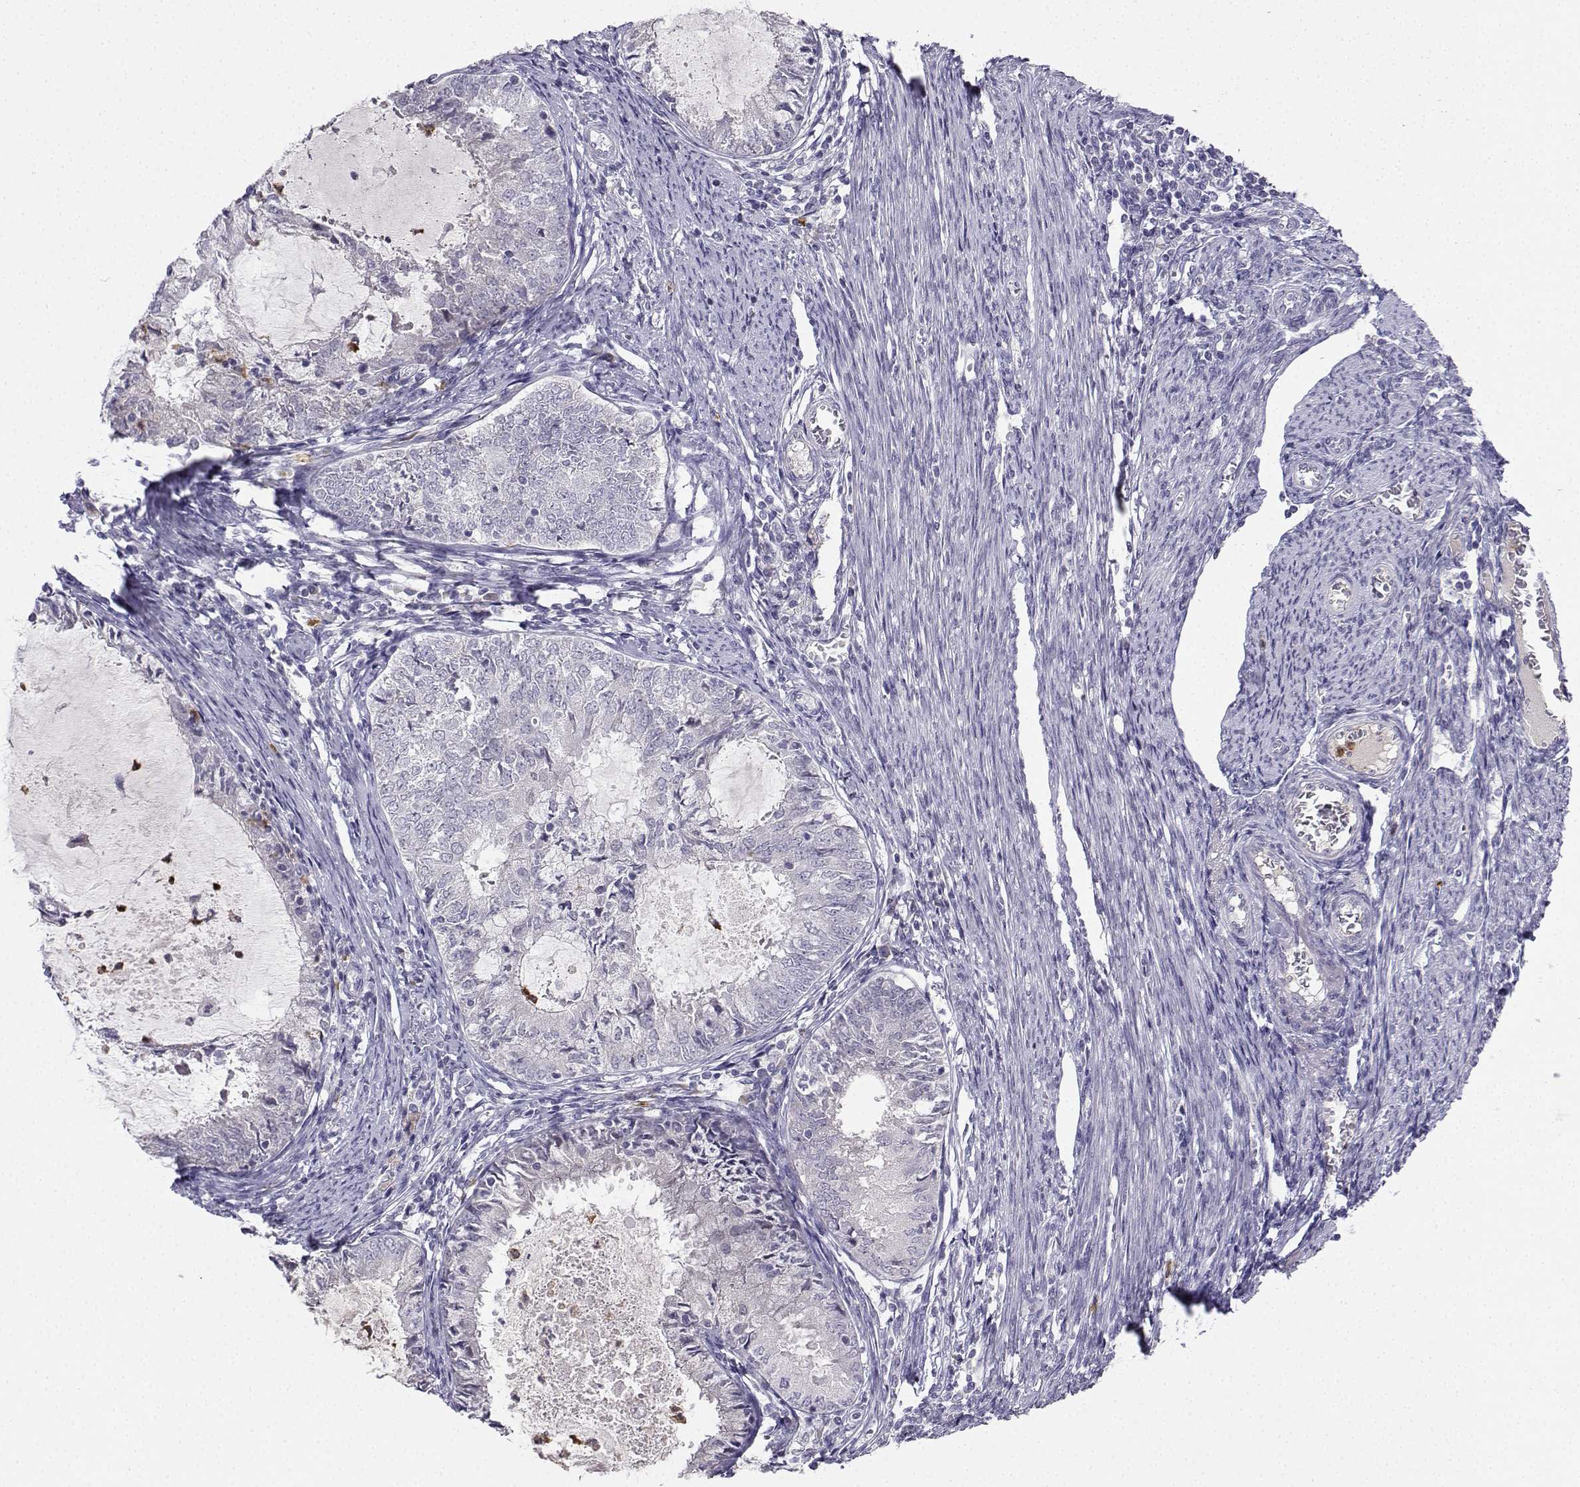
{"staining": {"intensity": "negative", "quantity": "none", "location": "none"}, "tissue": "endometrial cancer", "cell_type": "Tumor cells", "image_type": "cancer", "snomed": [{"axis": "morphology", "description": "Adenocarcinoma, NOS"}, {"axis": "topography", "description": "Endometrium"}], "caption": "DAB (3,3'-diaminobenzidine) immunohistochemical staining of endometrial adenocarcinoma exhibits no significant expression in tumor cells. The staining is performed using DAB brown chromogen with nuclei counter-stained in using hematoxylin.", "gene": "CALY", "patient": {"sex": "female", "age": 57}}